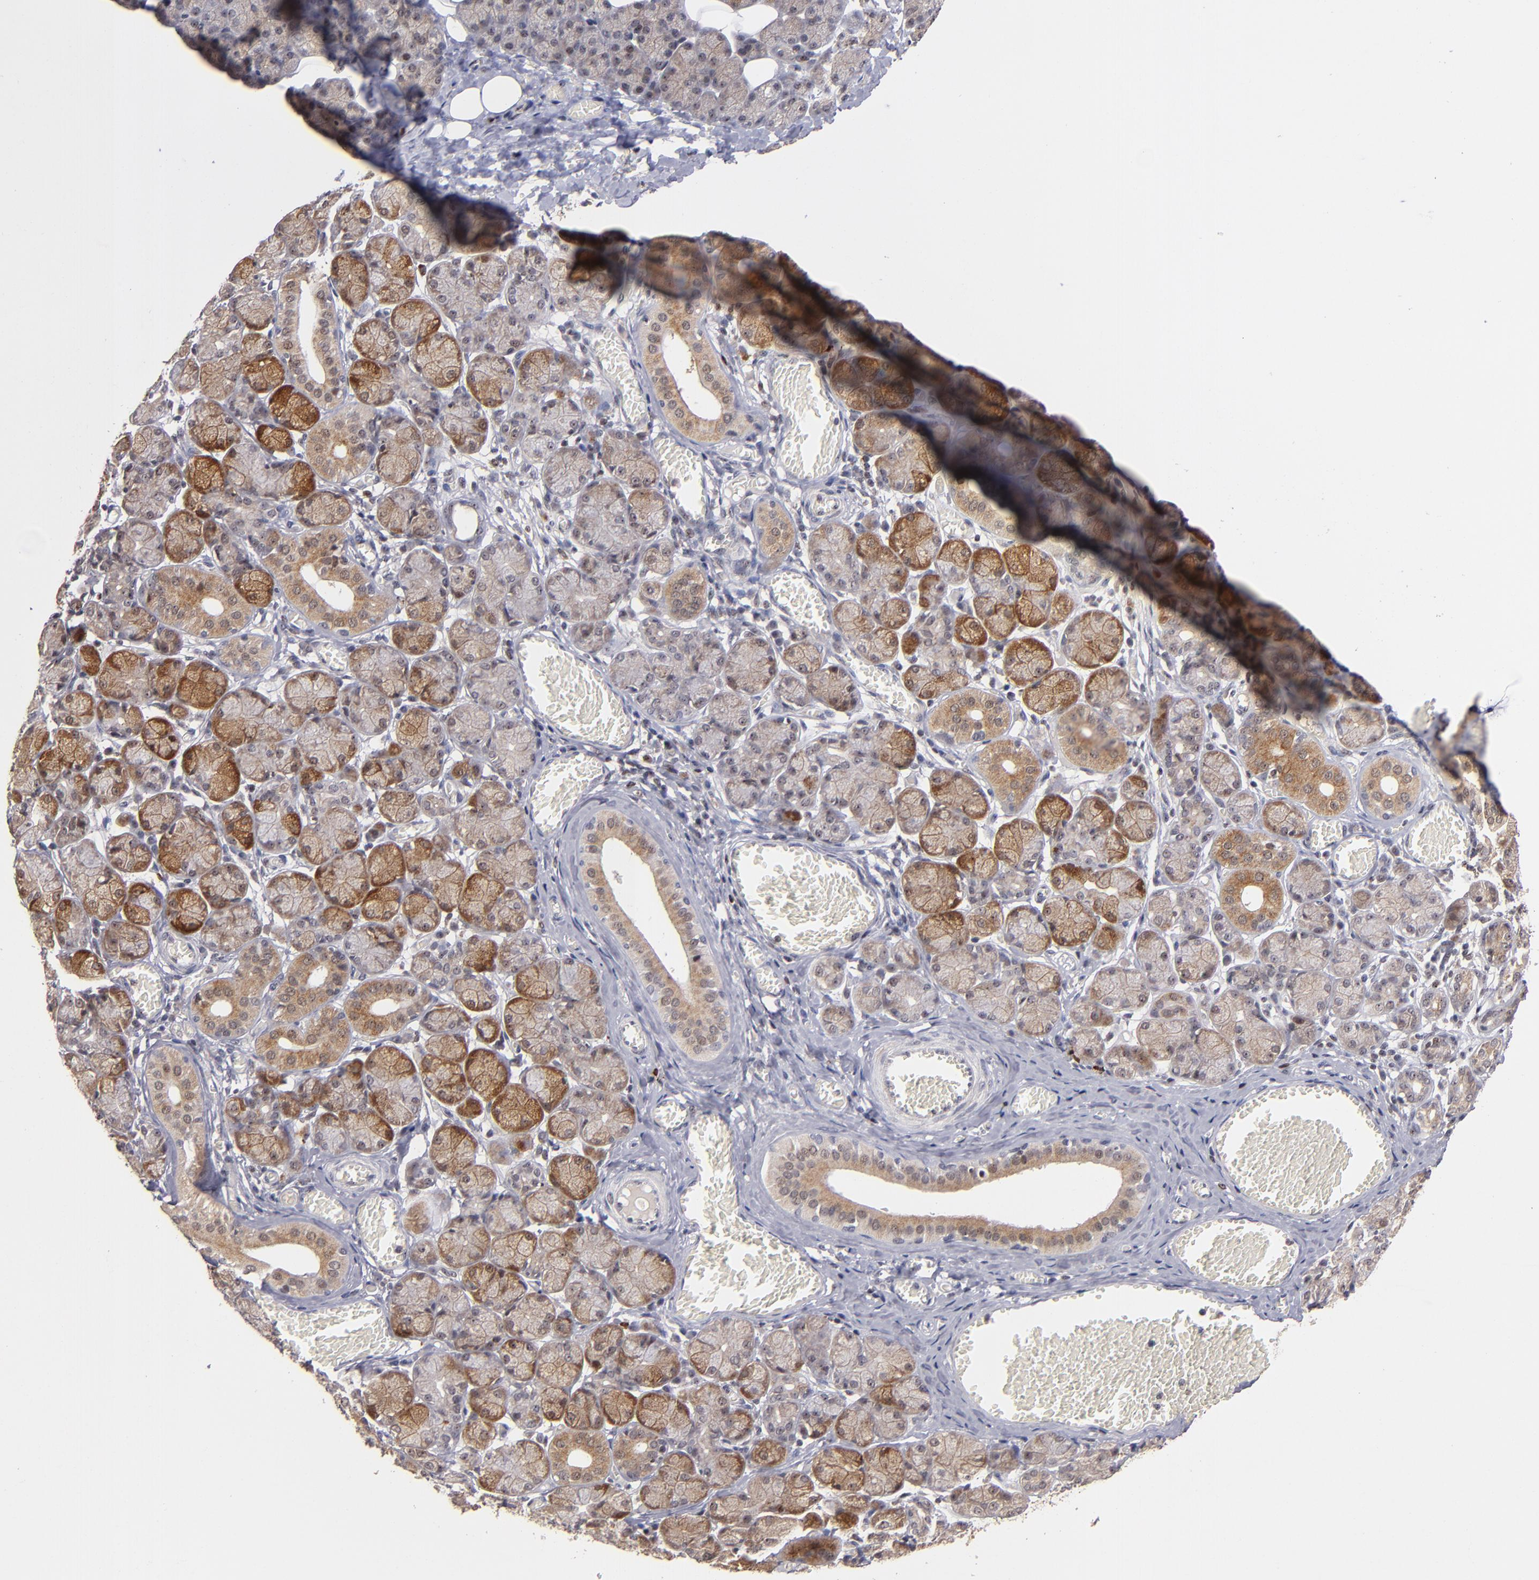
{"staining": {"intensity": "moderate", "quantity": ">75%", "location": "cytoplasmic/membranous"}, "tissue": "salivary gland", "cell_type": "Glandular cells", "image_type": "normal", "snomed": [{"axis": "morphology", "description": "Normal tissue, NOS"}, {"axis": "topography", "description": "Salivary gland"}], "caption": "An immunohistochemistry image of unremarkable tissue is shown. Protein staining in brown labels moderate cytoplasmic/membranous positivity in salivary gland within glandular cells.", "gene": "PCNX4", "patient": {"sex": "female", "age": 24}}